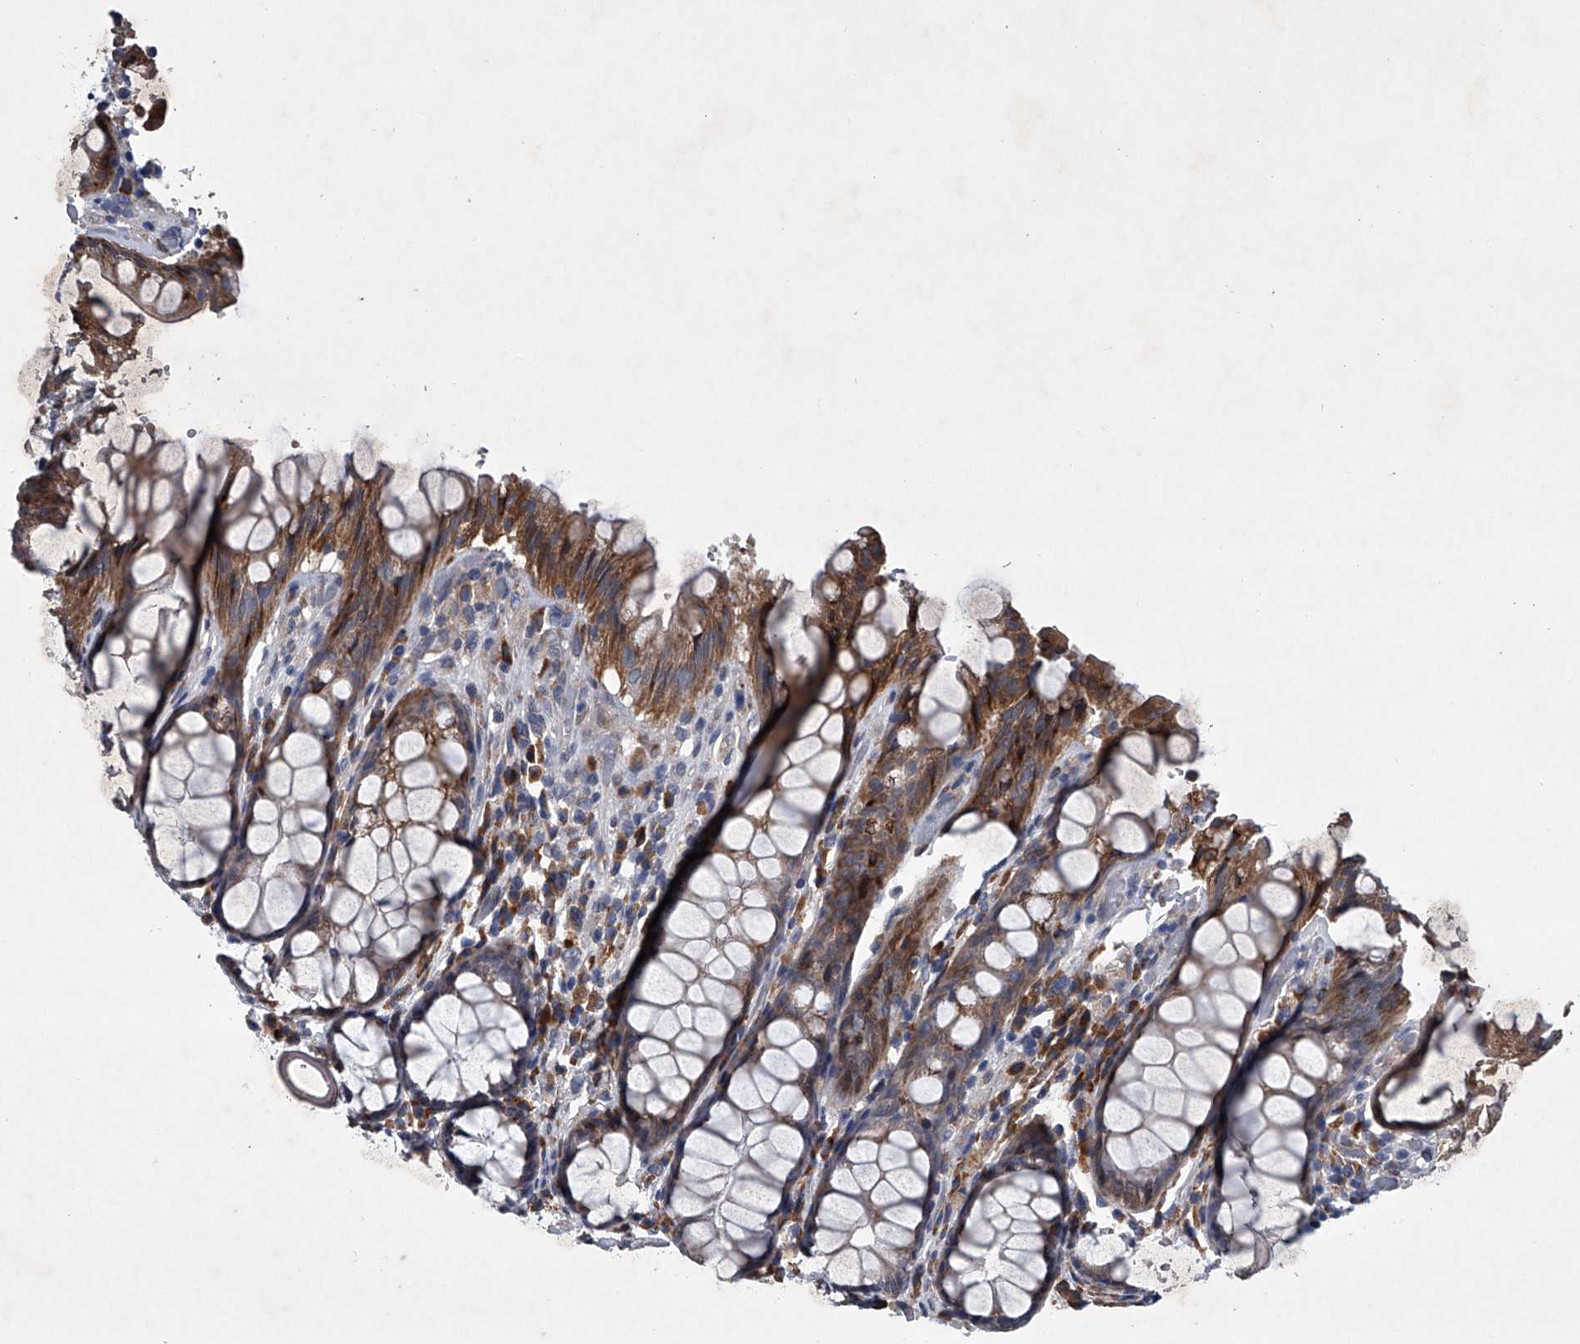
{"staining": {"intensity": "moderate", "quantity": ">75%", "location": "cytoplasmic/membranous"}, "tissue": "rectum", "cell_type": "Glandular cells", "image_type": "normal", "snomed": [{"axis": "morphology", "description": "Normal tissue, NOS"}, {"axis": "topography", "description": "Rectum"}], "caption": "A medium amount of moderate cytoplasmic/membranous positivity is present in about >75% of glandular cells in normal rectum.", "gene": "ABCG1", "patient": {"sex": "male", "age": 64}}